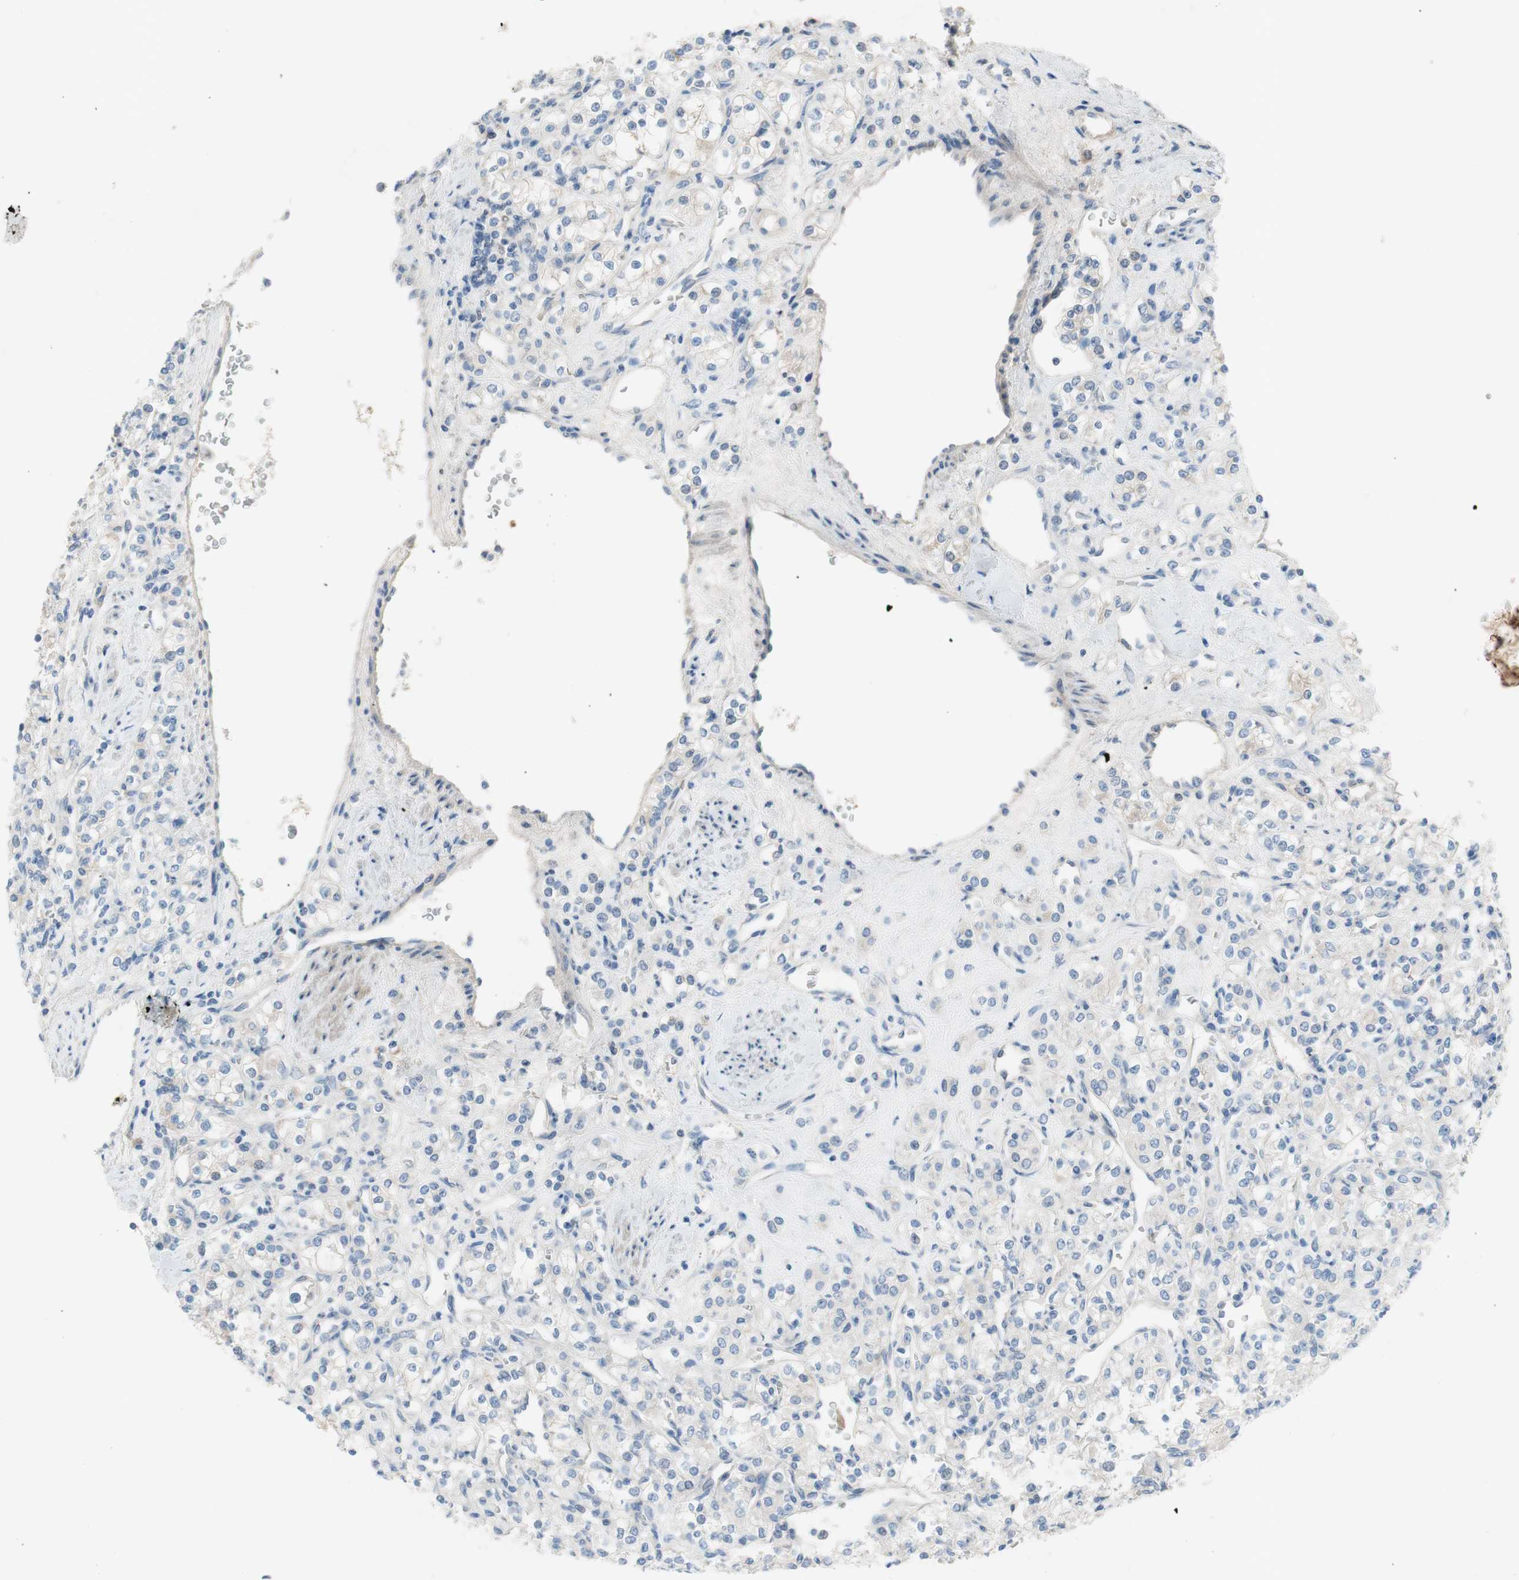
{"staining": {"intensity": "negative", "quantity": "none", "location": "none"}, "tissue": "renal cancer", "cell_type": "Tumor cells", "image_type": "cancer", "snomed": [{"axis": "morphology", "description": "Adenocarcinoma, NOS"}, {"axis": "topography", "description": "Kidney"}], "caption": "IHC image of neoplastic tissue: human adenocarcinoma (renal) stained with DAB (3,3'-diaminobenzidine) displays no significant protein expression in tumor cells.", "gene": "FDFT1", "patient": {"sex": "male", "age": 77}}